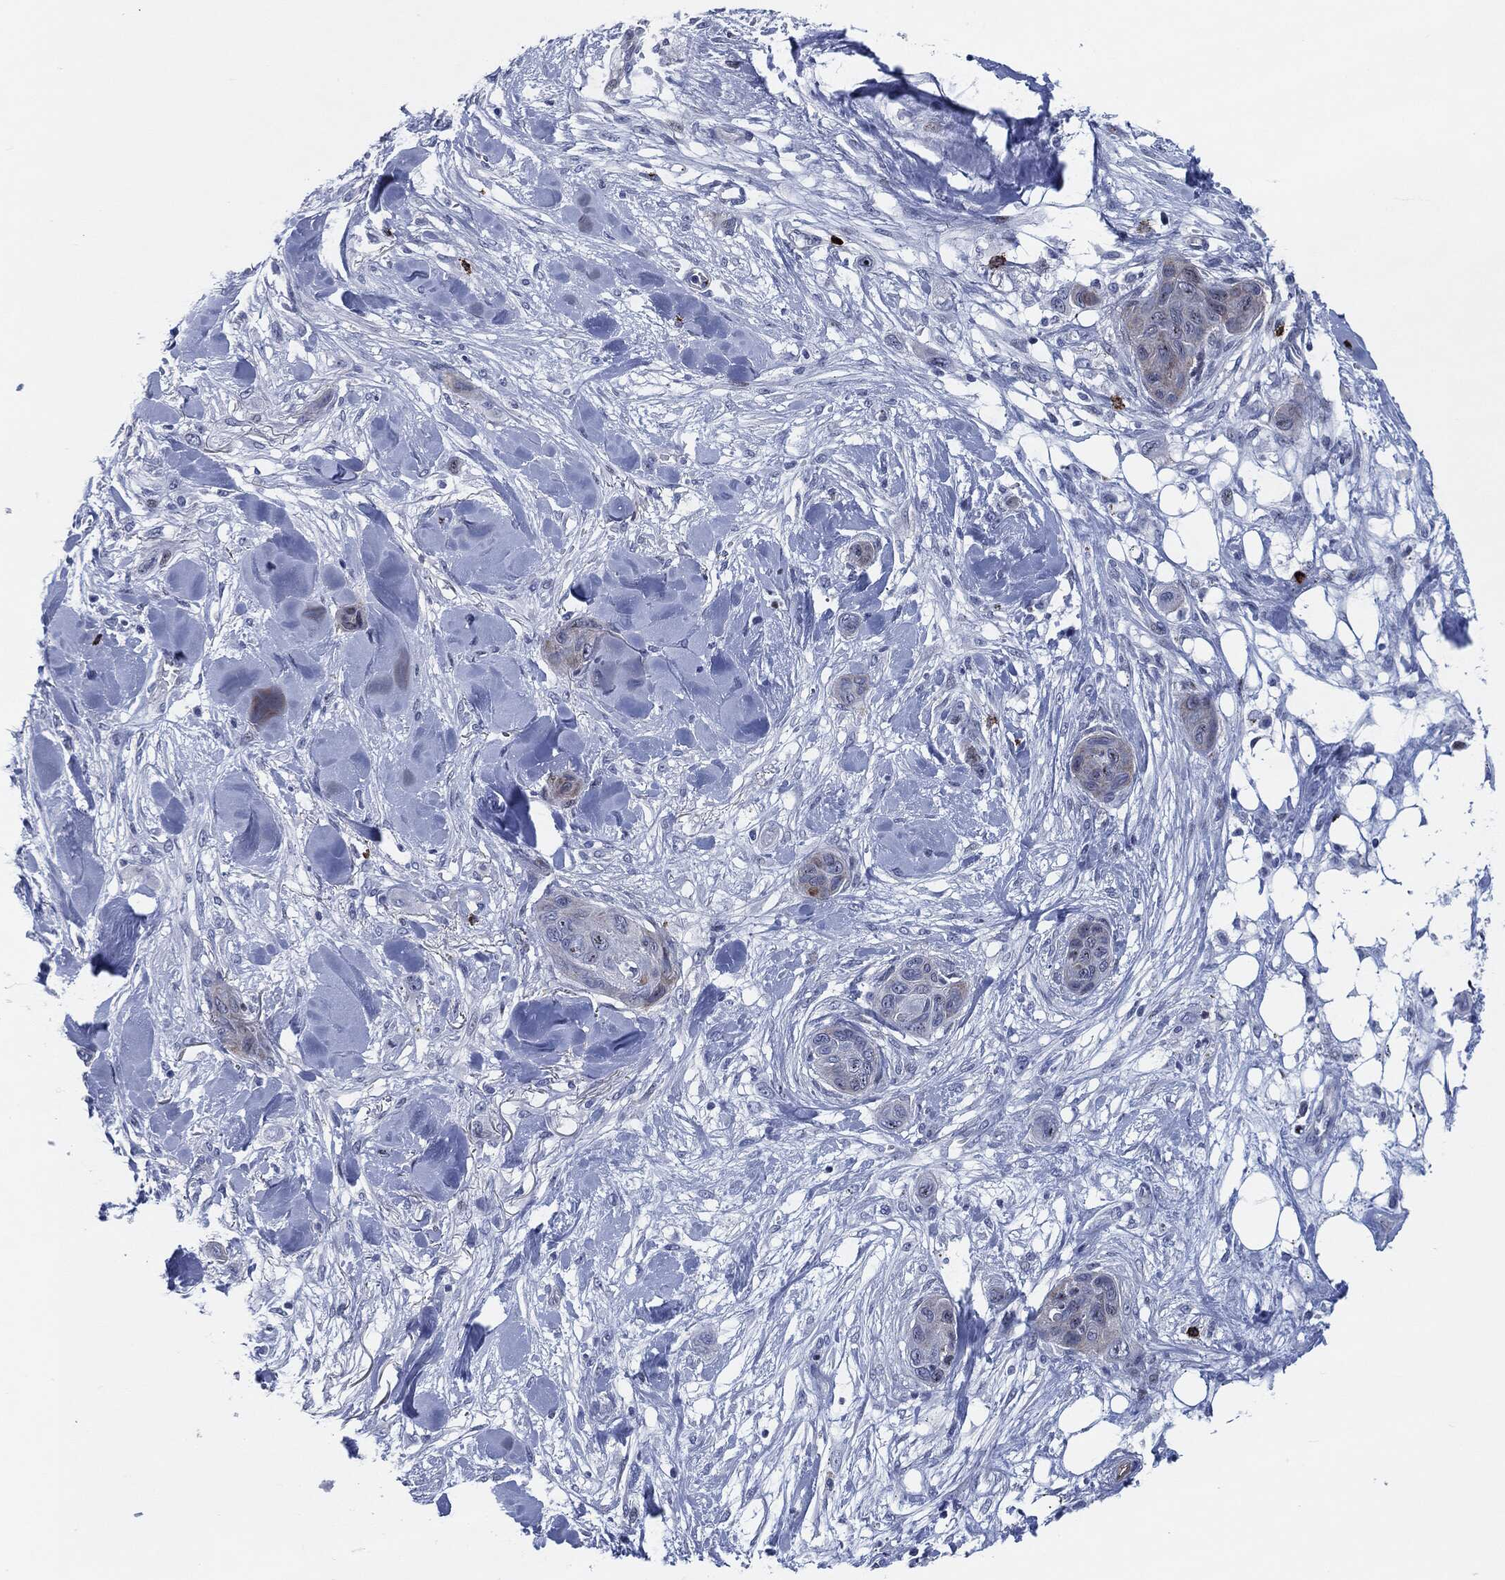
{"staining": {"intensity": "weak", "quantity": "25%-75%", "location": "cytoplasmic/membranous,nuclear"}, "tissue": "skin cancer", "cell_type": "Tumor cells", "image_type": "cancer", "snomed": [{"axis": "morphology", "description": "Squamous cell carcinoma, NOS"}, {"axis": "topography", "description": "Skin"}], "caption": "Immunohistochemistry (DAB (3,3'-diaminobenzidine)) staining of human skin cancer (squamous cell carcinoma) exhibits weak cytoplasmic/membranous and nuclear protein expression in approximately 25%-75% of tumor cells.", "gene": "MPO", "patient": {"sex": "male", "age": 78}}